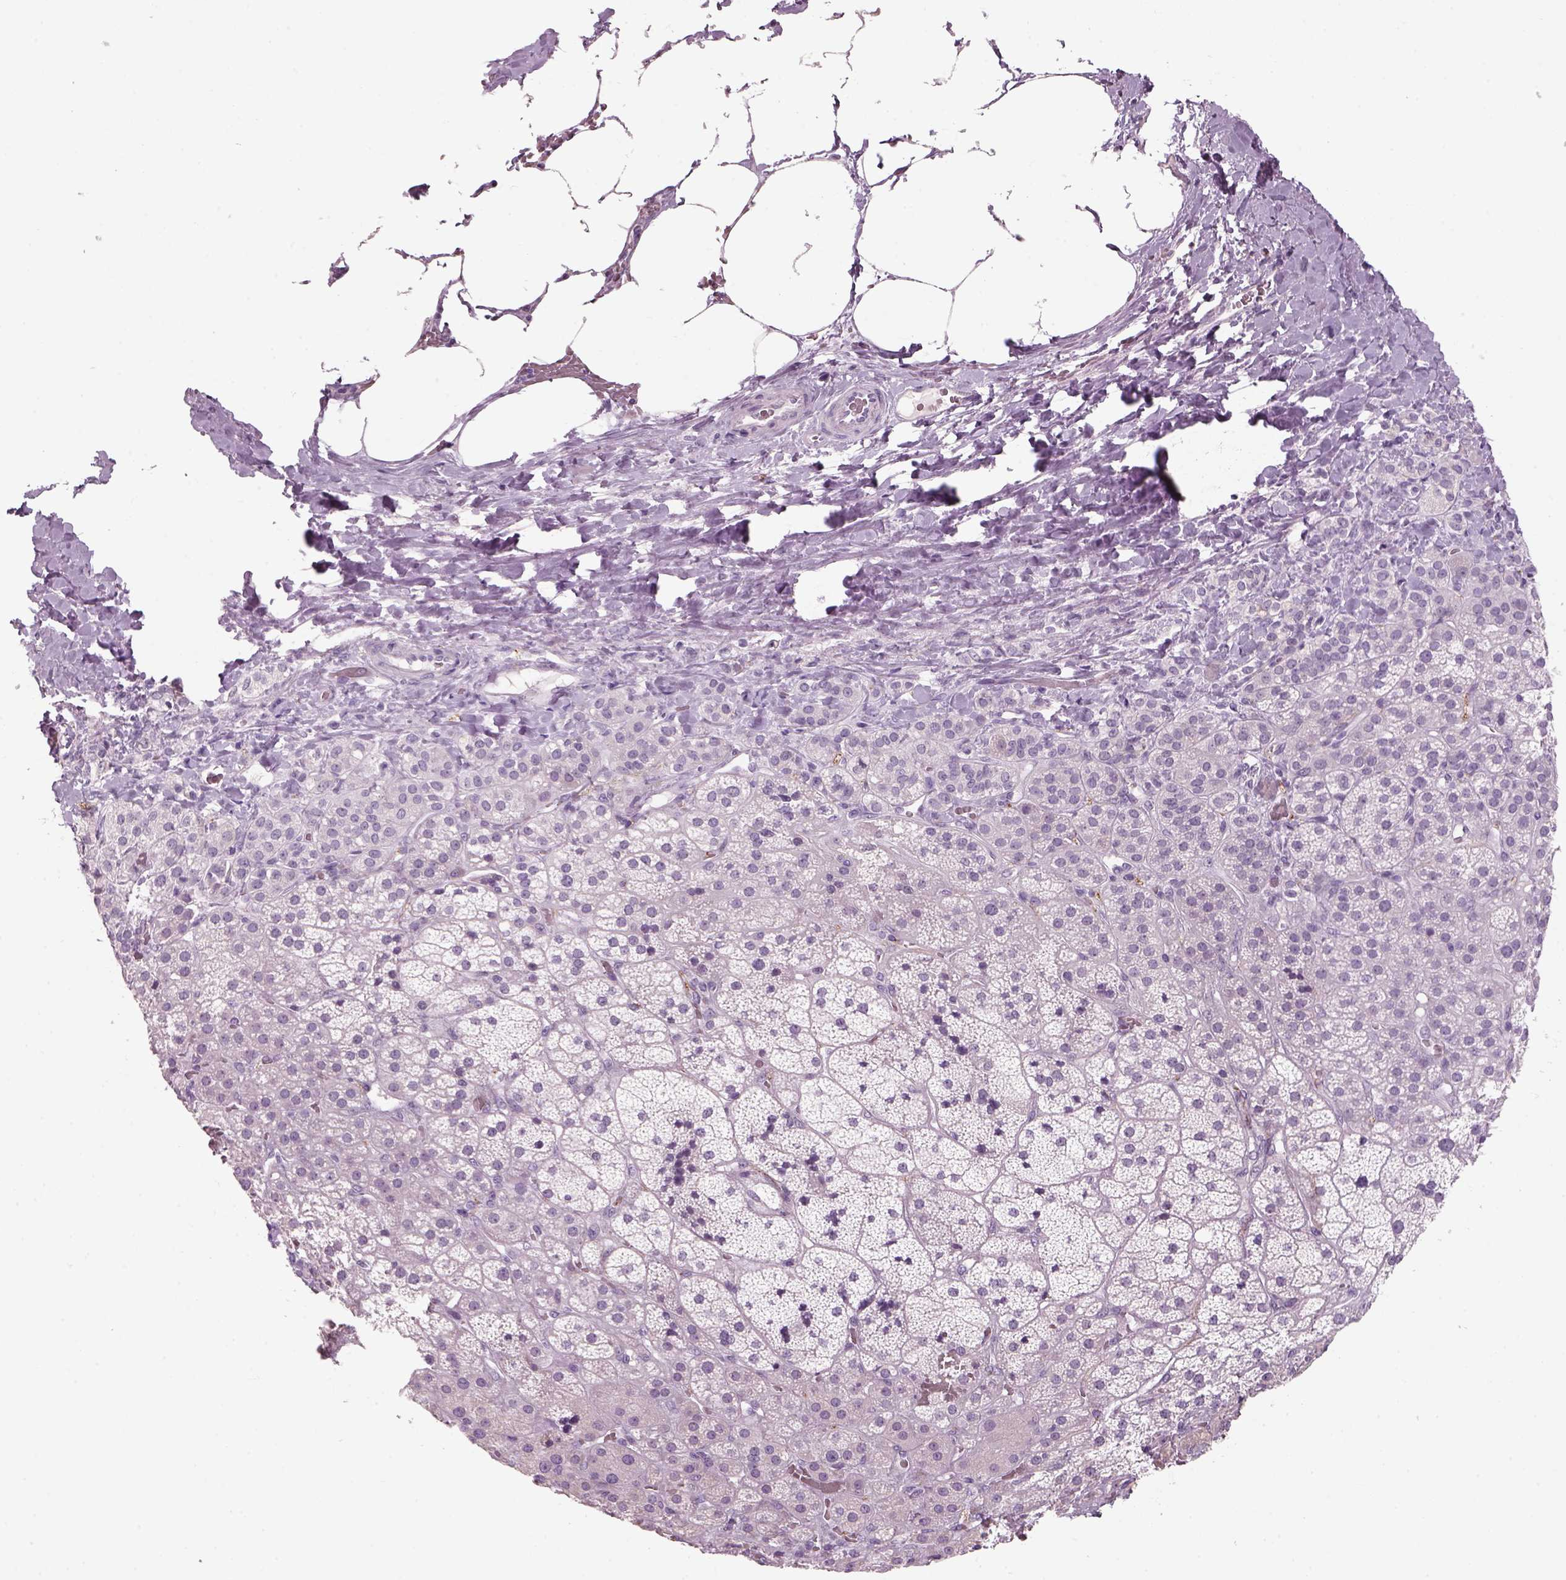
{"staining": {"intensity": "weak", "quantity": "<25%", "location": "cytoplasmic/membranous"}, "tissue": "adrenal gland", "cell_type": "Glandular cells", "image_type": "normal", "snomed": [{"axis": "morphology", "description": "Normal tissue, NOS"}, {"axis": "topography", "description": "Adrenal gland"}], "caption": "This is a photomicrograph of immunohistochemistry (IHC) staining of unremarkable adrenal gland, which shows no expression in glandular cells.", "gene": "SLC6A2", "patient": {"sex": "male", "age": 57}}